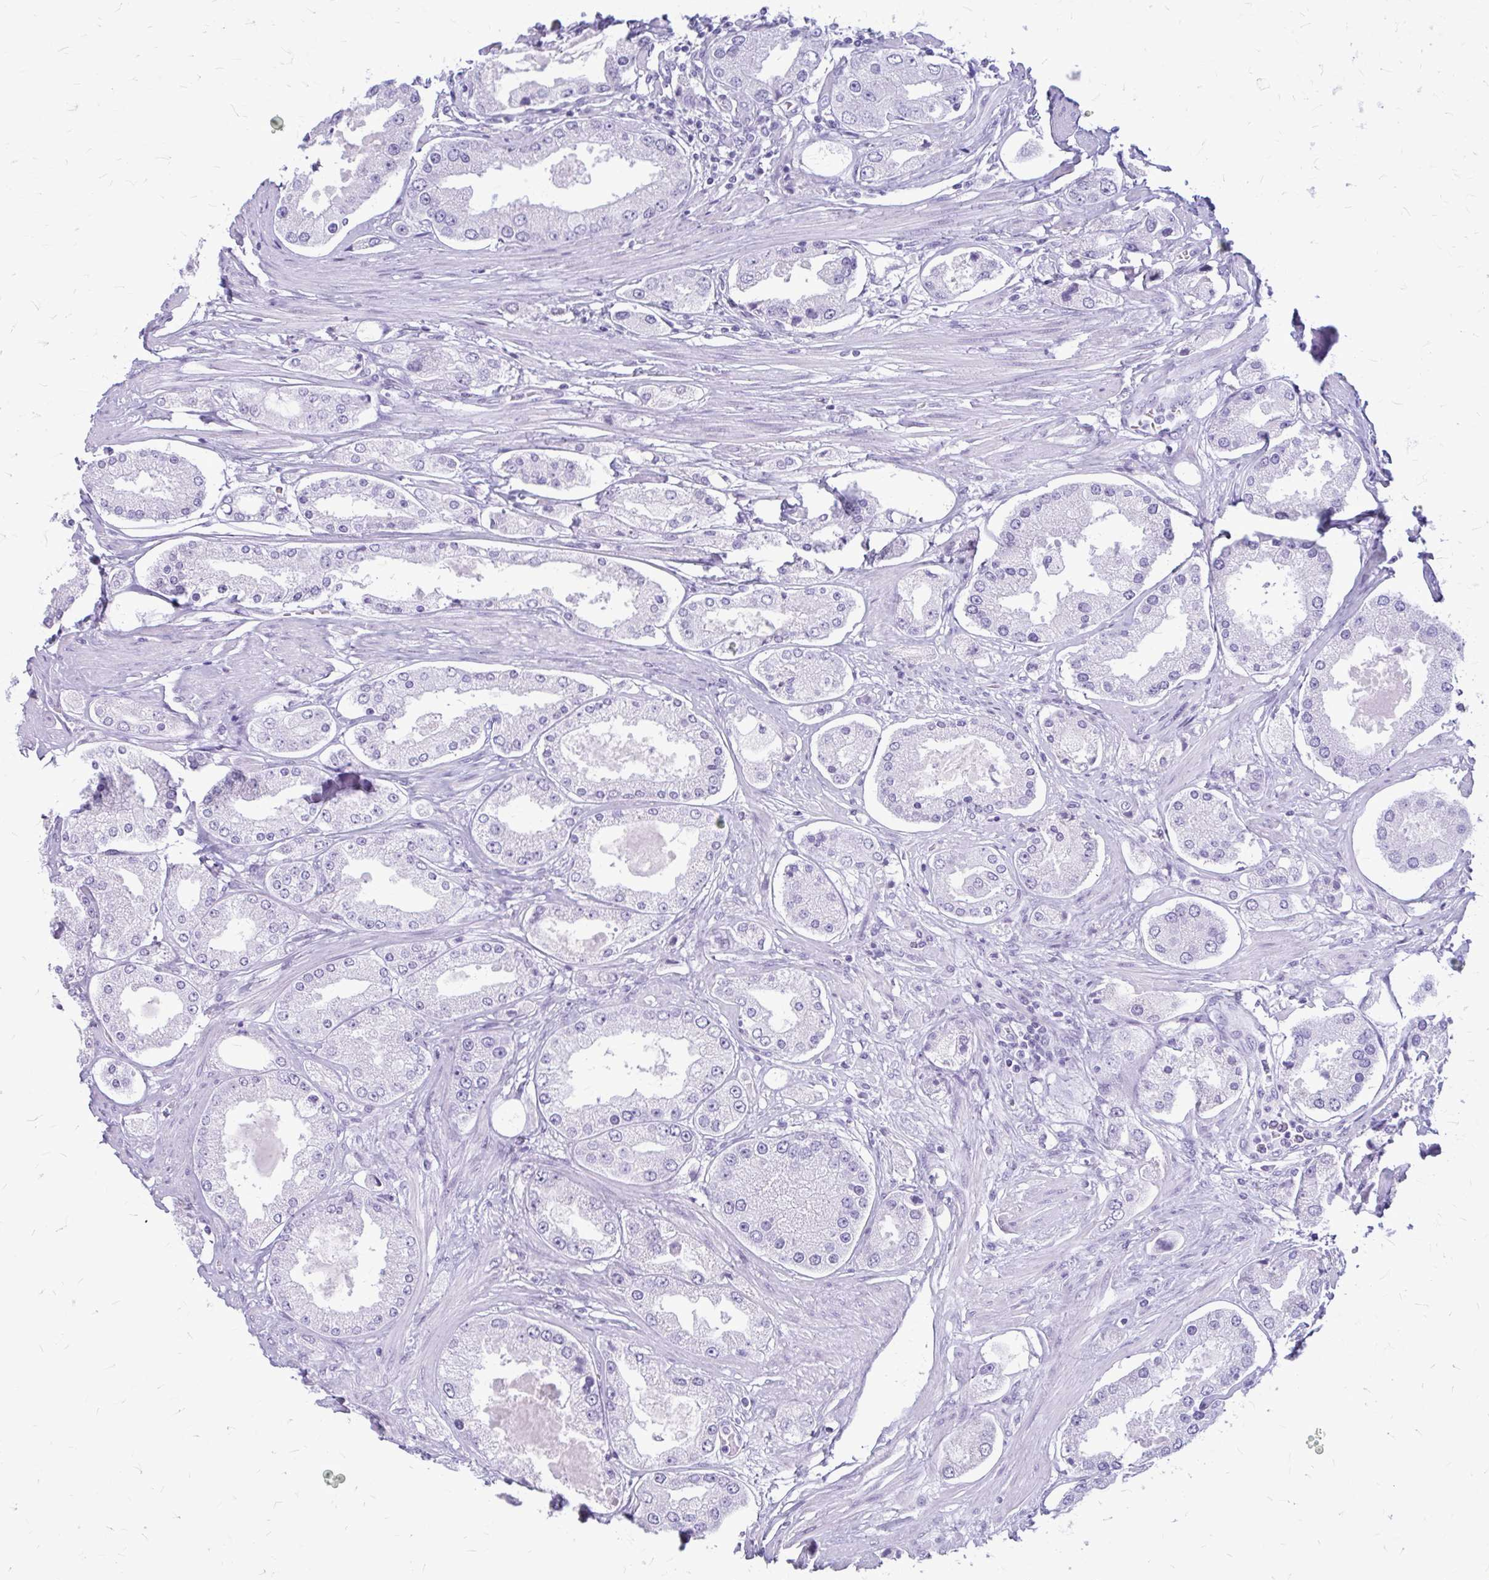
{"staining": {"intensity": "negative", "quantity": "none", "location": "none"}, "tissue": "prostate cancer", "cell_type": "Tumor cells", "image_type": "cancer", "snomed": [{"axis": "morphology", "description": "Adenocarcinoma, High grade"}, {"axis": "topography", "description": "Prostate"}], "caption": "Immunohistochemical staining of human prostate cancer displays no significant staining in tumor cells.", "gene": "KLHDC7A", "patient": {"sex": "male", "age": 69}}